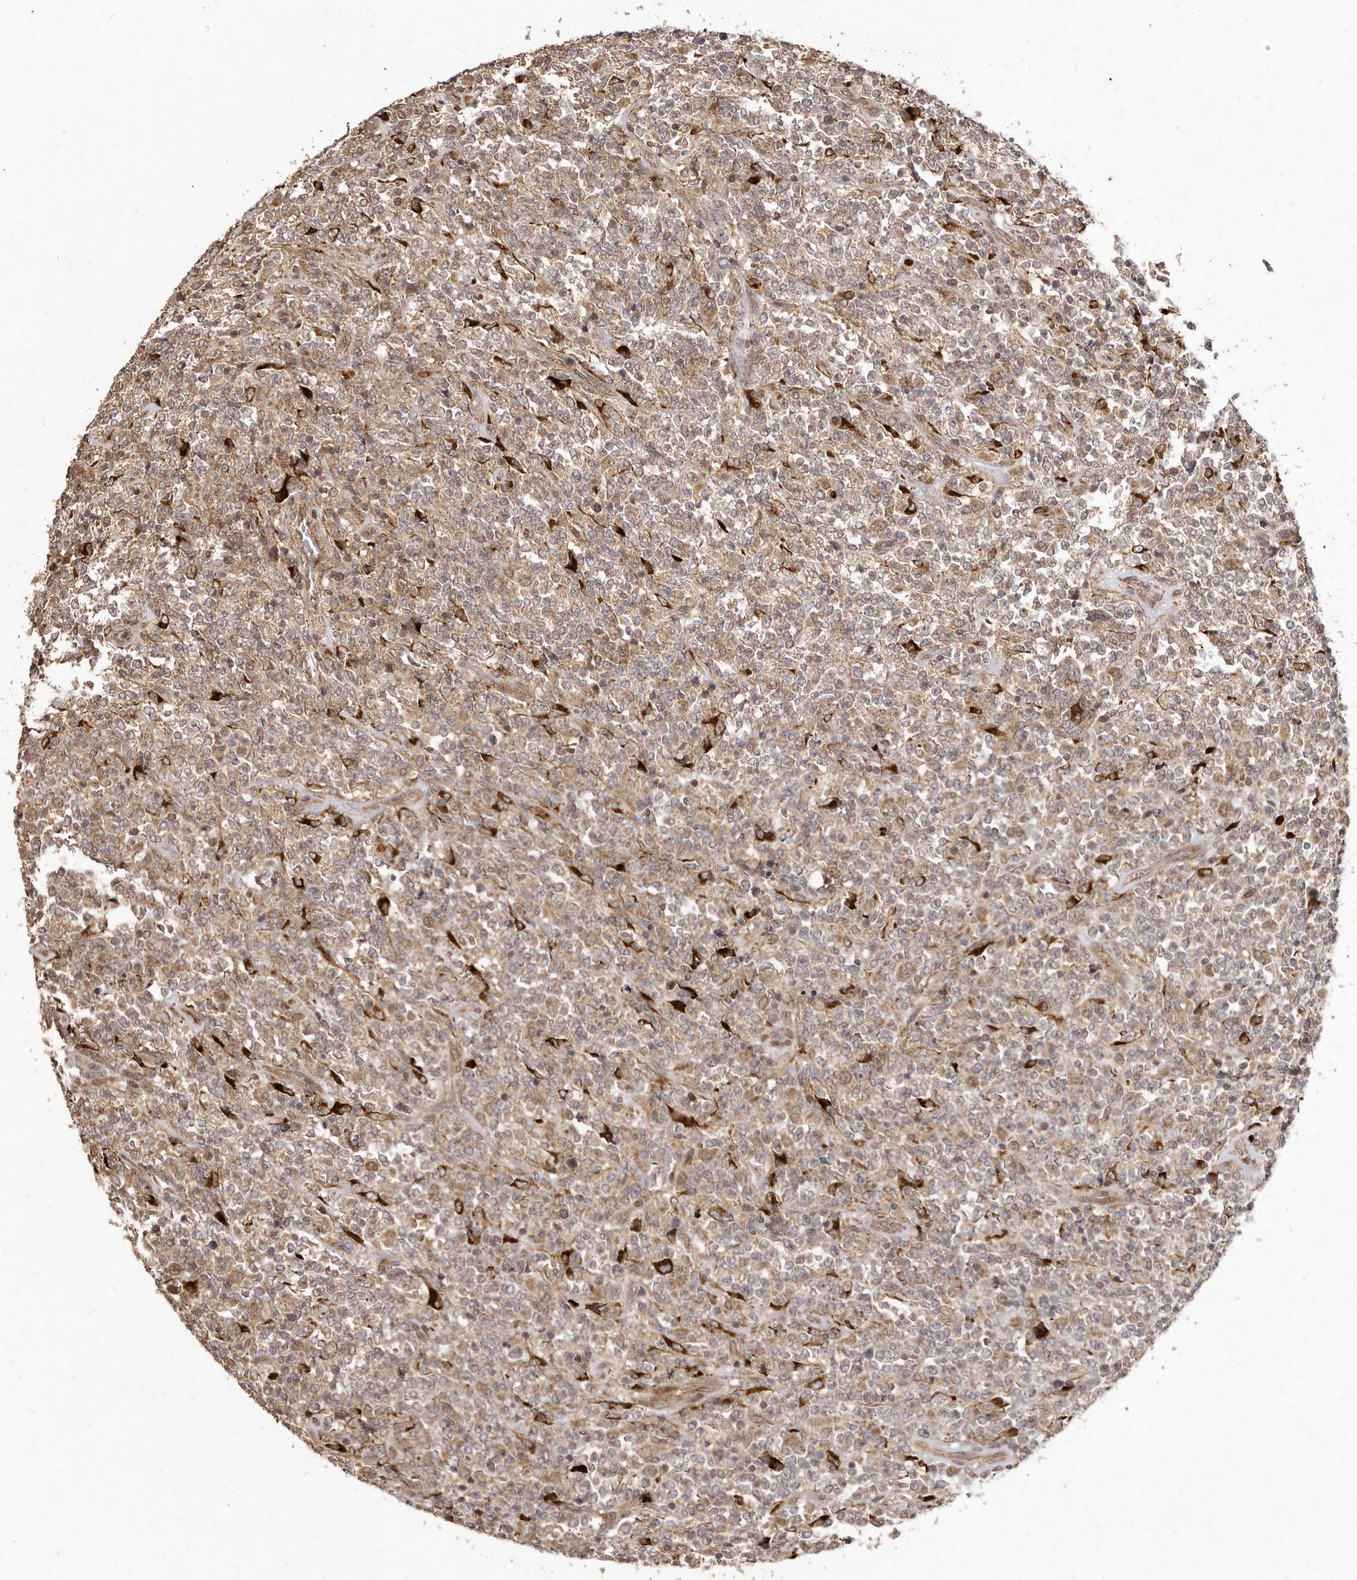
{"staining": {"intensity": "weak", "quantity": ">75%", "location": "cytoplasmic/membranous"}, "tissue": "lymphoma", "cell_type": "Tumor cells", "image_type": "cancer", "snomed": [{"axis": "morphology", "description": "Malignant lymphoma, non-Hodgkin's type, High grade"}, {"axis": "topography", "description": "Soft tissue"}], "caption": "A brown stain shows weak cytoplasmic/membranous positivity of a protein in human malignant lymphoma, non-Hodgkin's type (high-grade) tumor cells. (Stains: DAB in brown, nuclei in blue, Microscopy: brightfield microscopy at high magnification).", "gene": "PLOD2", "patient": {"sex": "male", "age": 18}}